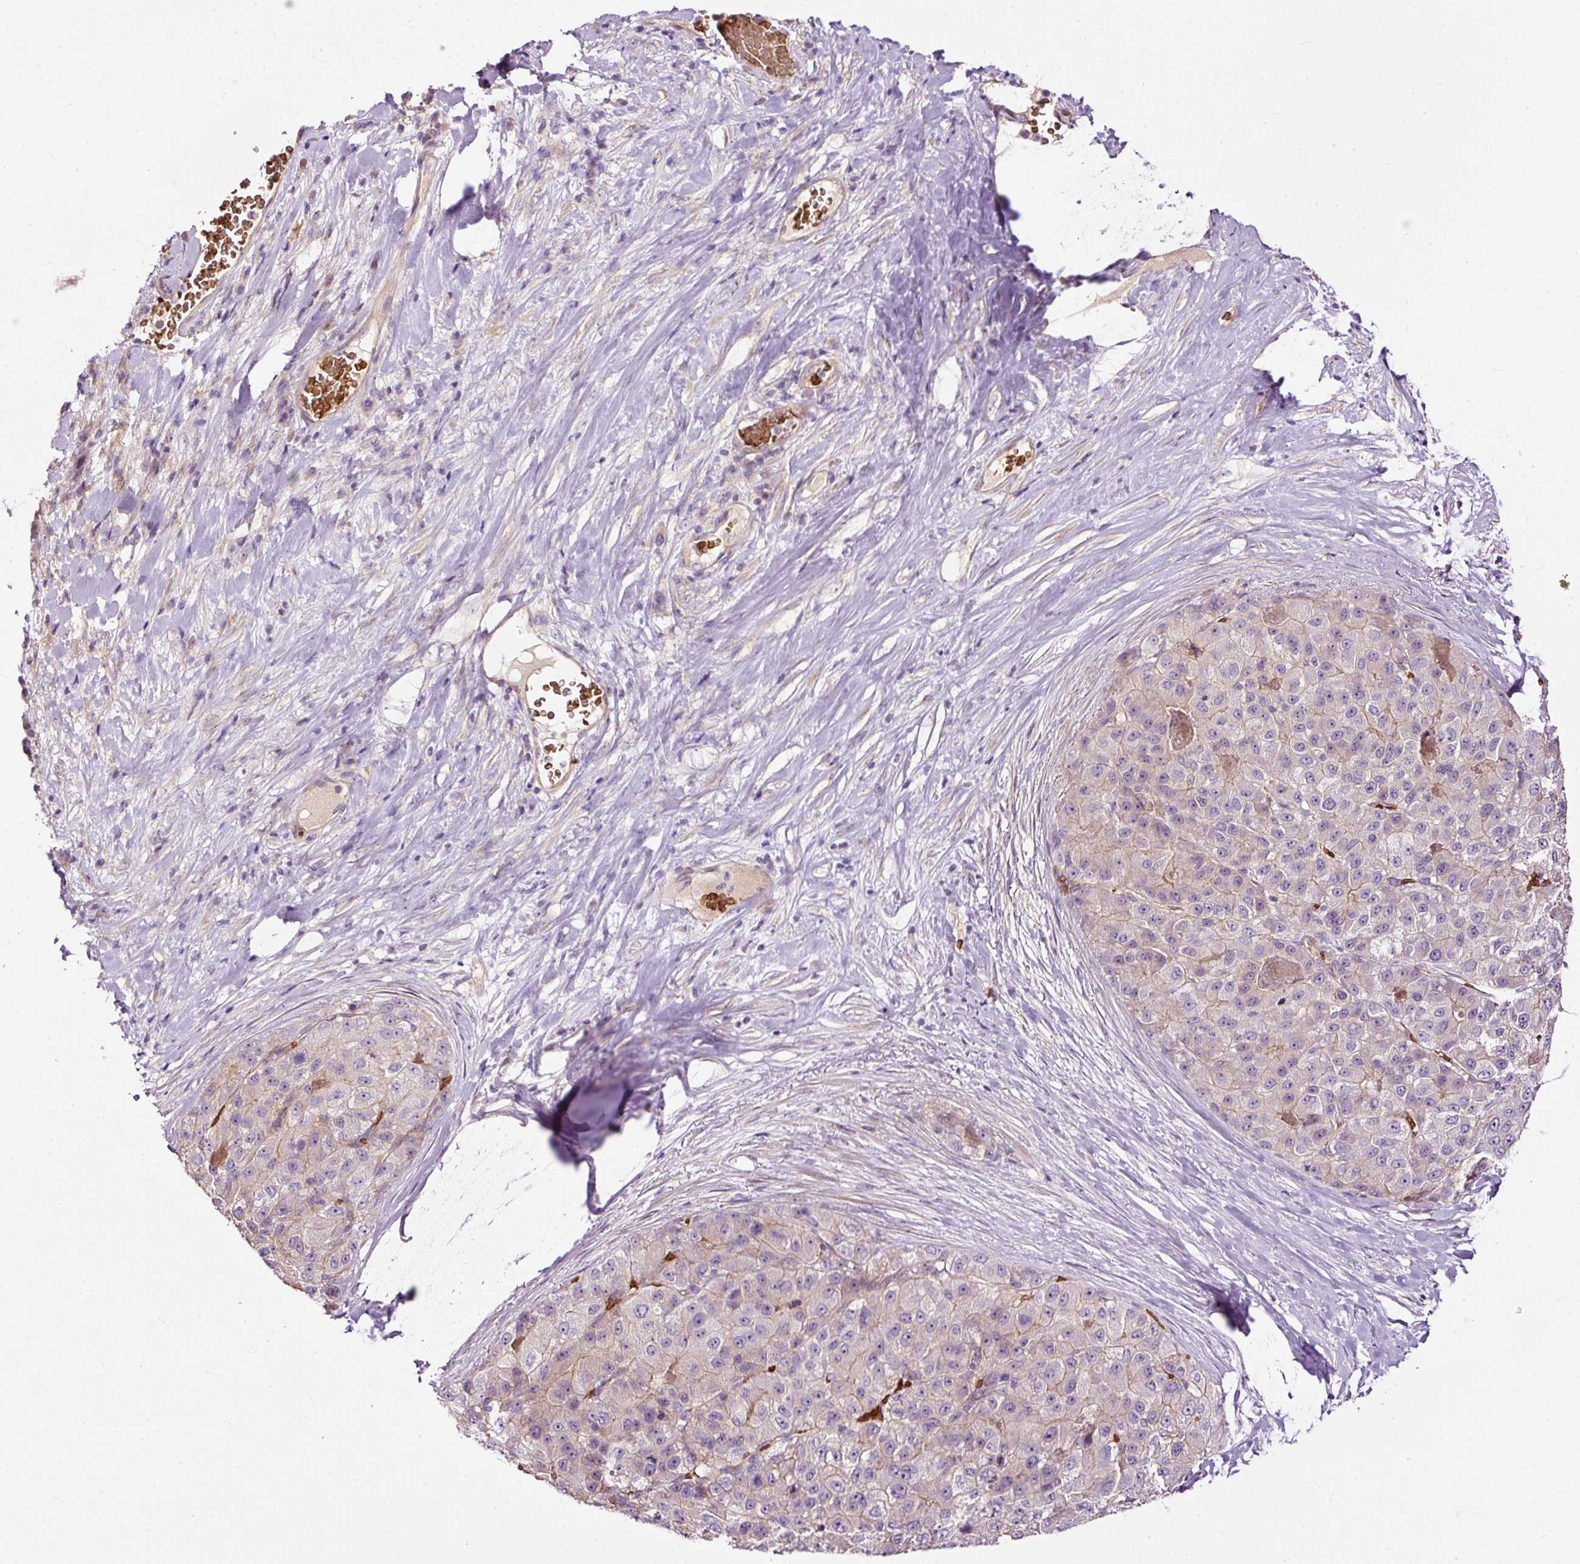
{"staining": {"intensity": "negative", "quantity": "none", "location": "none"}, "tissue": "liver cancer", "cell_type": "Tumor cells", "image_type": "cancer", "snomed": [{"axis": "morphology", "description": "Carcinoma, Hepatocellular, NOS"}, {"axis": "topography", "description": "Liver"}], "caption": "Immunohistochemistry (IHC) histopathology image of human liver cancer (hepatocellular carcinoma) stained for a protein (brown), which demonstrates no positivity in tumor cells.", "gene": "USHBP1", "patient": {"sex": "male", "age": 80}}